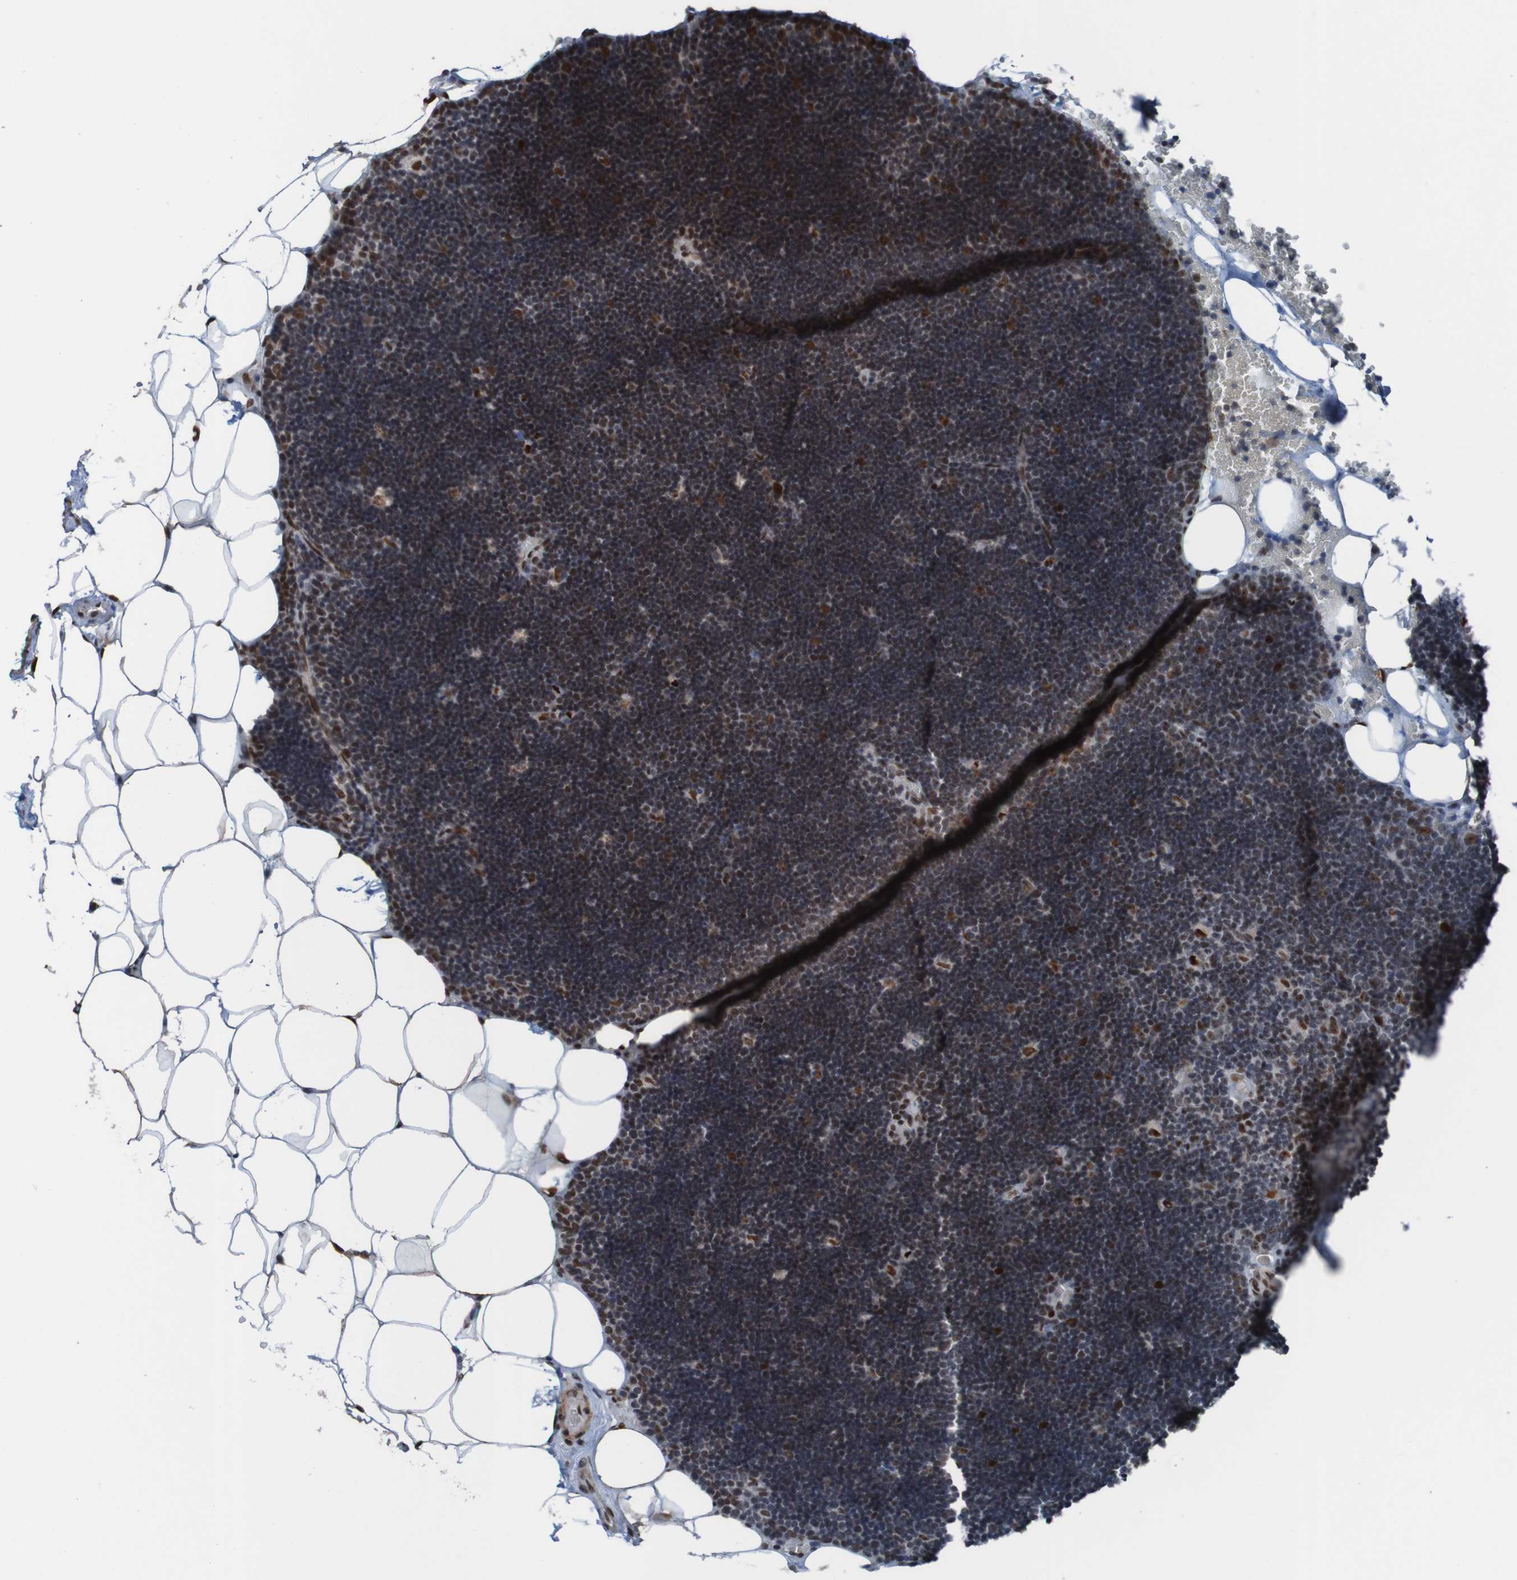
{"staining": {"intensity": "strong", "quantity": "<25%", "location": "nuclear"}, "tissue": "lymph node", "cell_type": "Germinal center cells", "image_type": "normal", "snomed": [{"axis": "morphology", "description": "Normal tissue, NOS"}, {"axis": "topography", "description": "Lymph node"}], "caption": "An image of human lymph node stained for a protein demonstrates strong nuclear brown staining in germinal center cells.", "gene": "PHF2", "patient": {"sex": "male", "age": 33}}